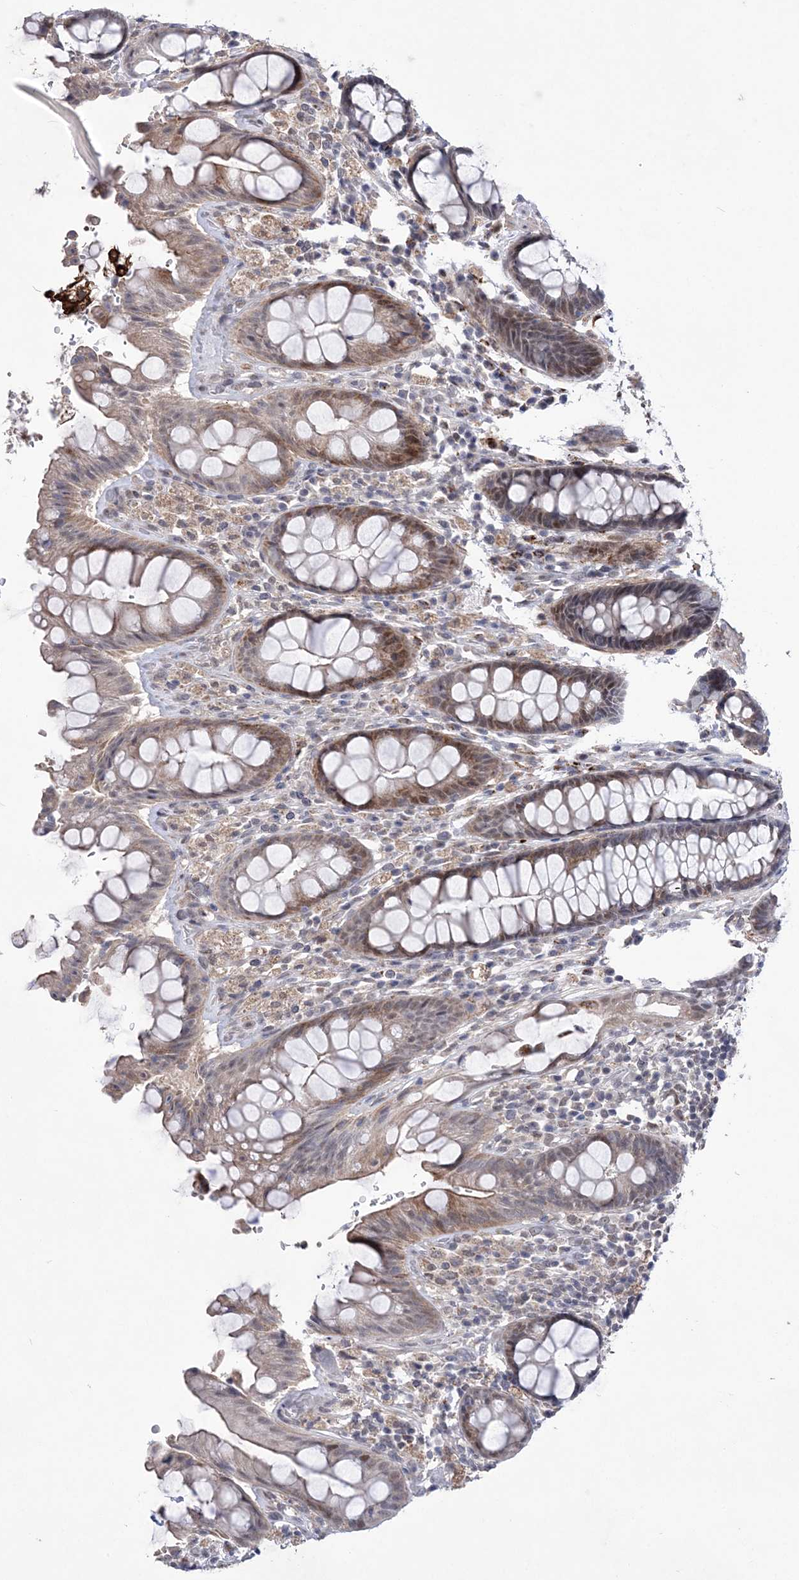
{"staining": {"intensity": "moderate", "quantity": "<25%", "location": "cytoplasmic/membranous,nuclear"}, "tissue": "rectum", "cell_type": "Glandular cells", "image_type": "normal", "snomed": [{"axis": "morphology", "description": "Normal tissue, NOS"}, {"axis": "topography", "description": "Rectum"}], "caption": "Protein expression analysis of benign rectum reveals moderate cytoplasmic/membranous,nuclear staining in about <25% of glandular cells. Immunohistochemistry (ihc) stains the protein of interest in brown and the nuclei are stained blue.", "gene": "BOD1L1", "patient": {"sex": "male", "age": 64}}